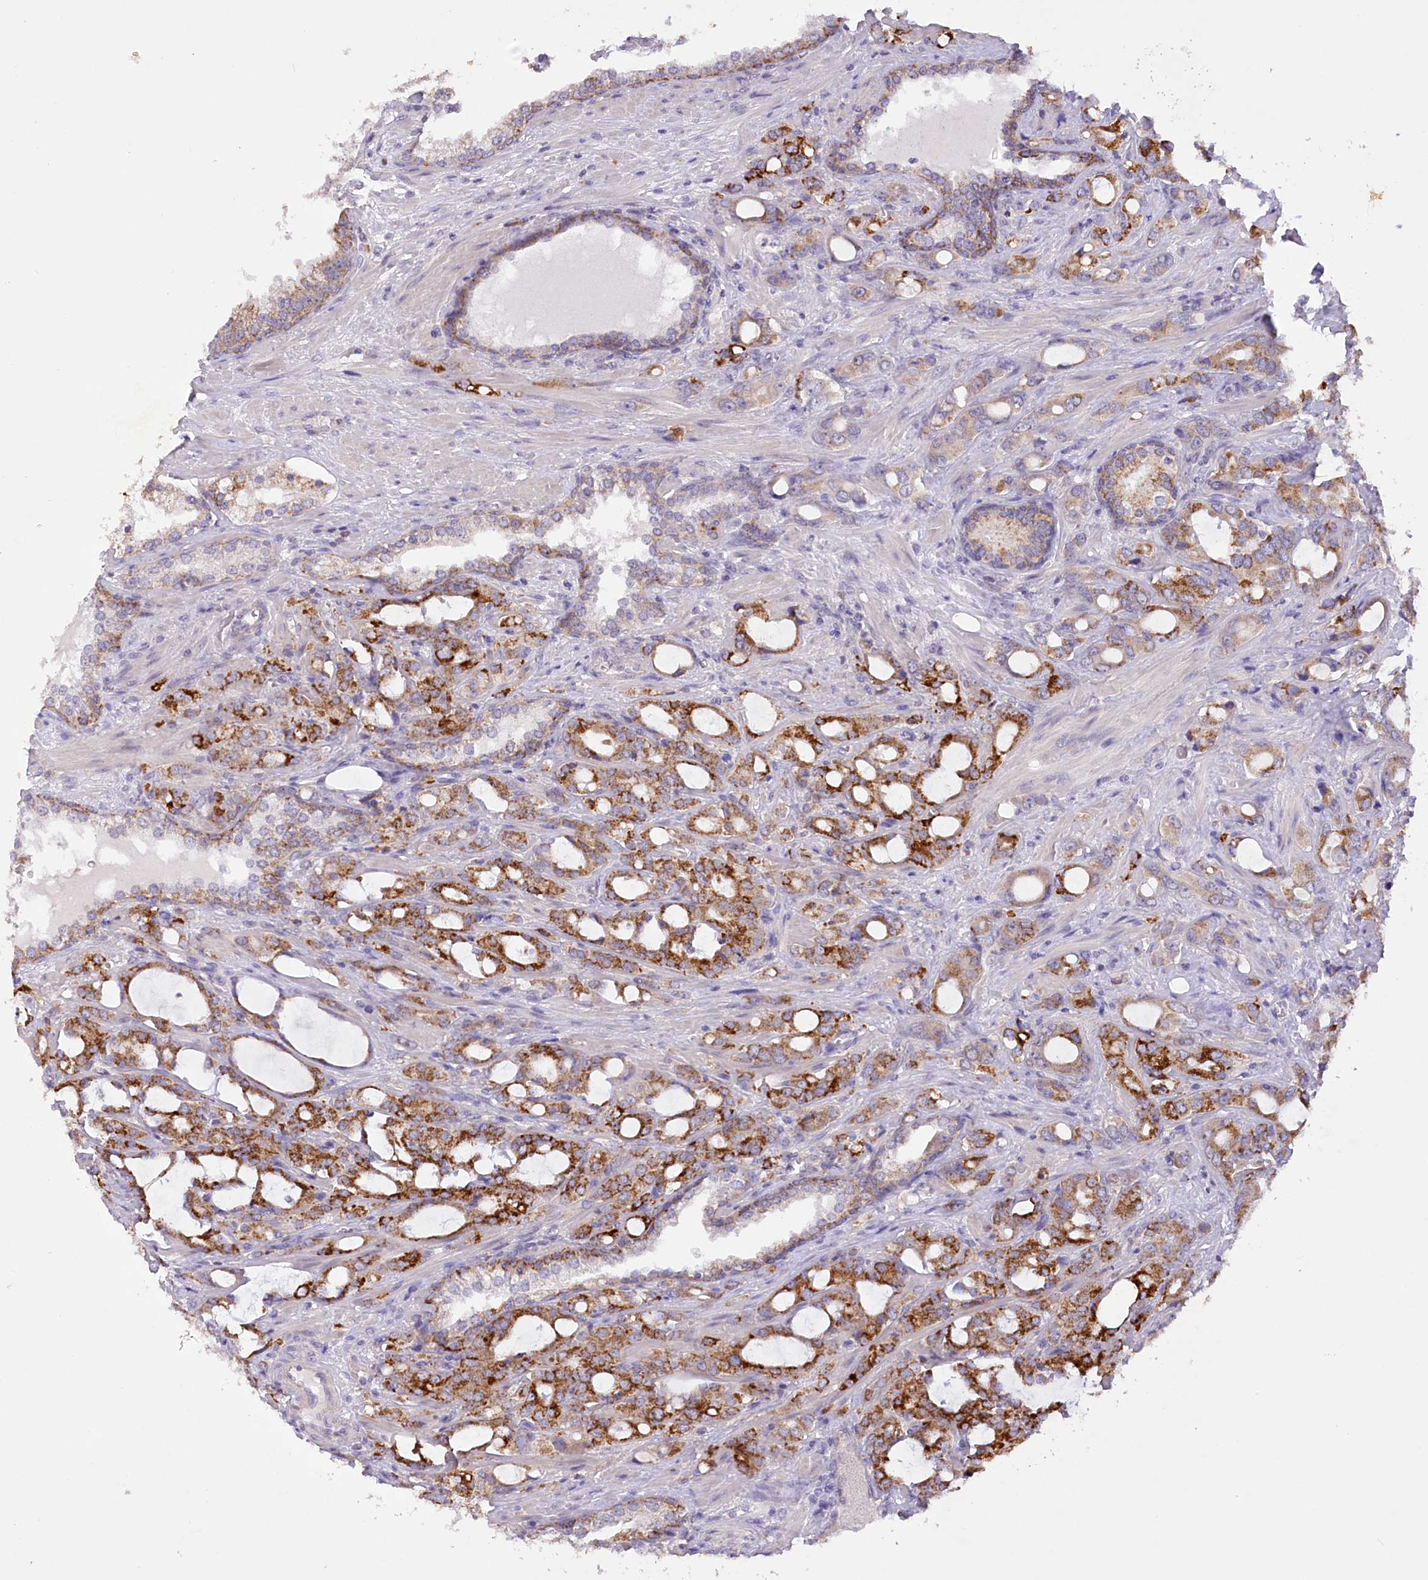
{"staining": {"intensity": "strong", "quantity": "25%-75%", "location": "cytoplasmic/membranous"}, "tissue": "prostate cancer", "cell_type": "Tumor cells", "image_type": "cancer", "snomed": [{"axis": "morphology", "description": "Adenocarcinoma, High grade"}, {"axis": "topography", "description": "Prostate"}], "caption": "IHC photomicrograph of prostate cancer (high-grade adenocarcinoma) stained for a protein (brown), which exhibits high levels of strong cytoplasmic/membranous staining in approximately 25%-75% of tumor cells.", "gene": "DCUN1D1", "patient": {"sex": "male", "age": 72}}